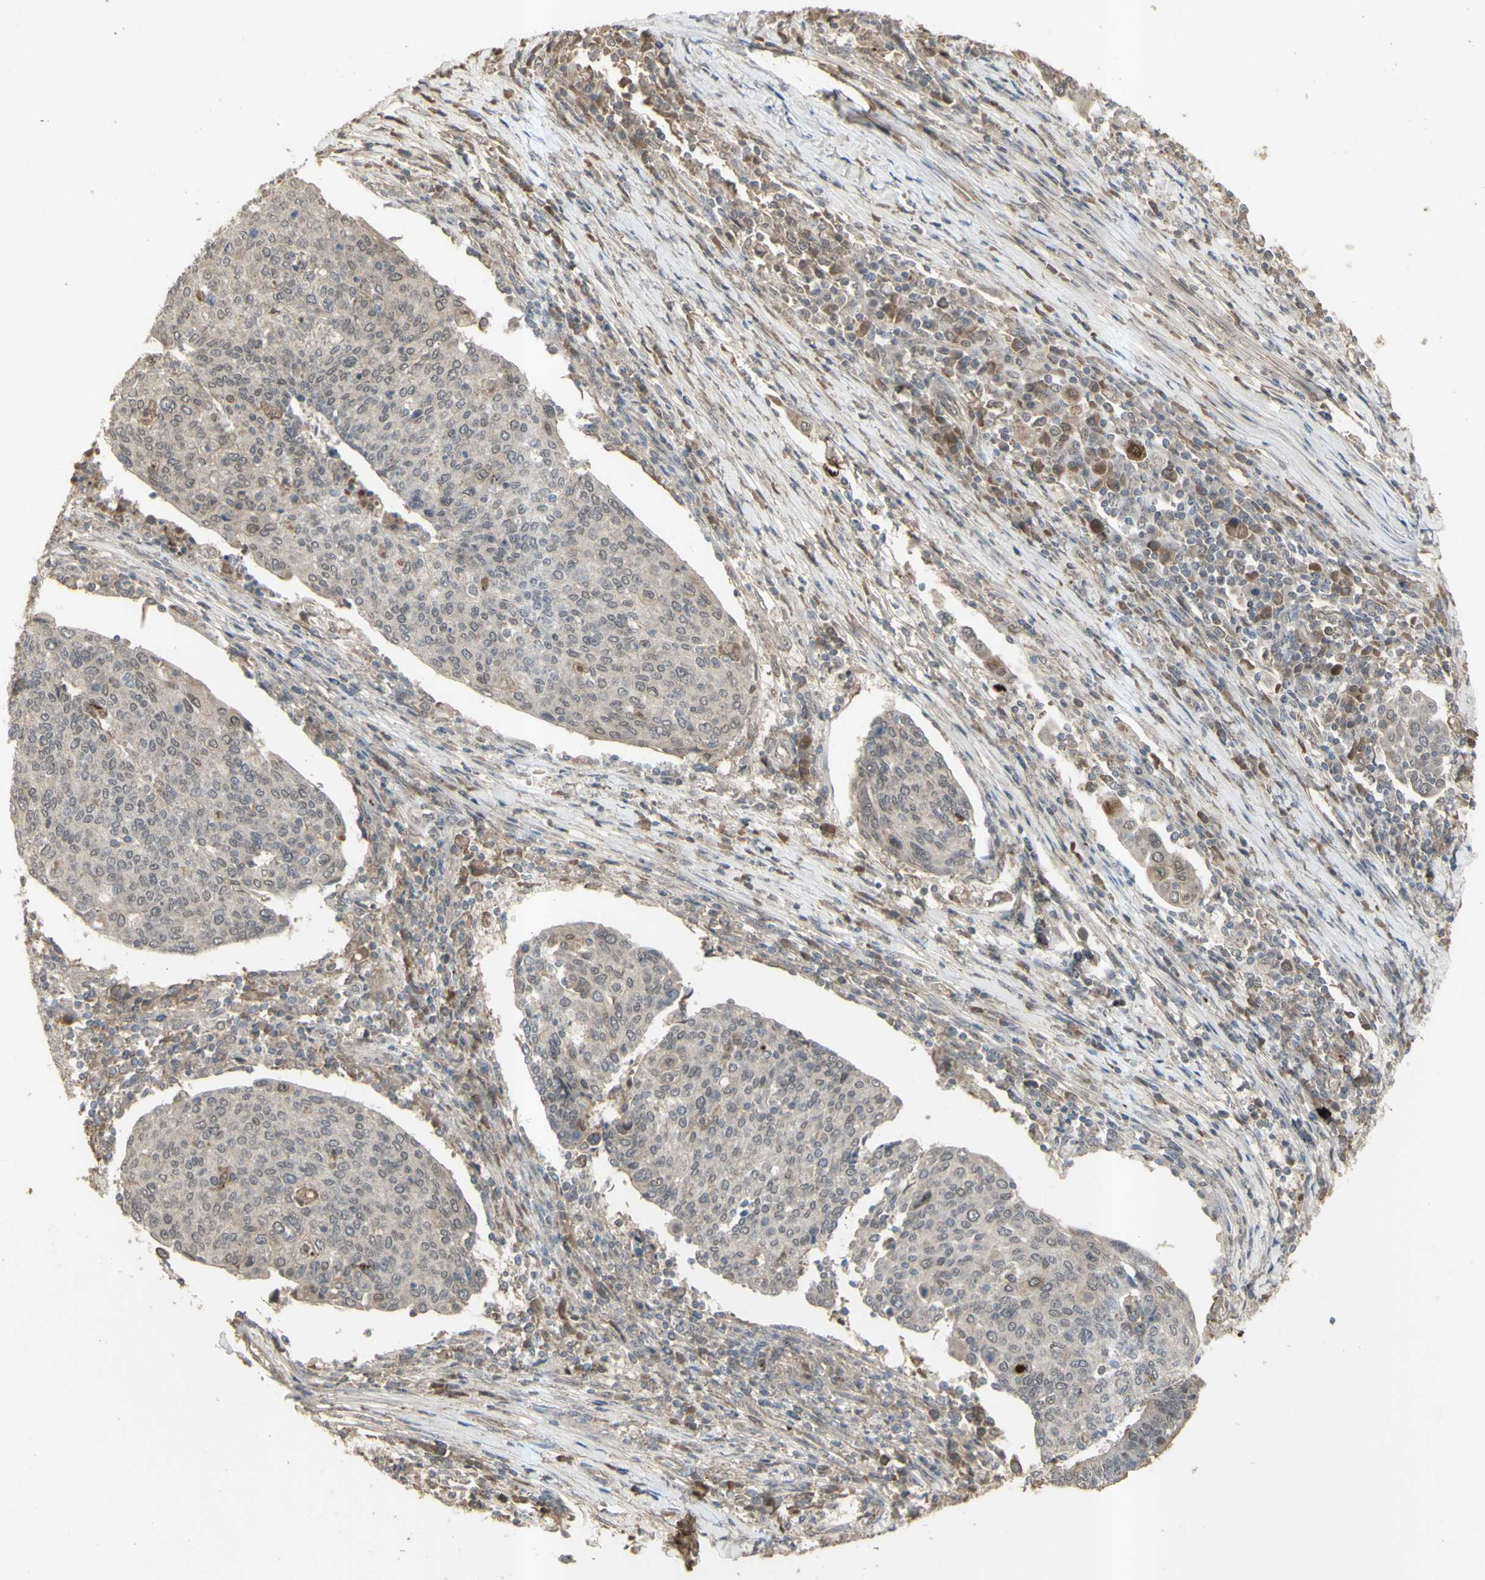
{"staining": {"intensity": "weak", "quantity": ">75%", "location": "cytoplasmic/membranous"}, "tissue": "cervical cancer", "cell_type": "Tumor cells", "image_type": "cancer", "snomed": [{"axis": "morphology", "description": "Squamous cell carcinoma, NOS"}, {"axis": "topography", "description": "Cervix"}], "caption": "This is an image of IHC staining of squamous cell carcinoma (cervical), which shows weak positivity in the cytoplasmic/membranous of tumor cells.", "gene": "ALOX12", "patient": {"sex": "female", "age": 40}}